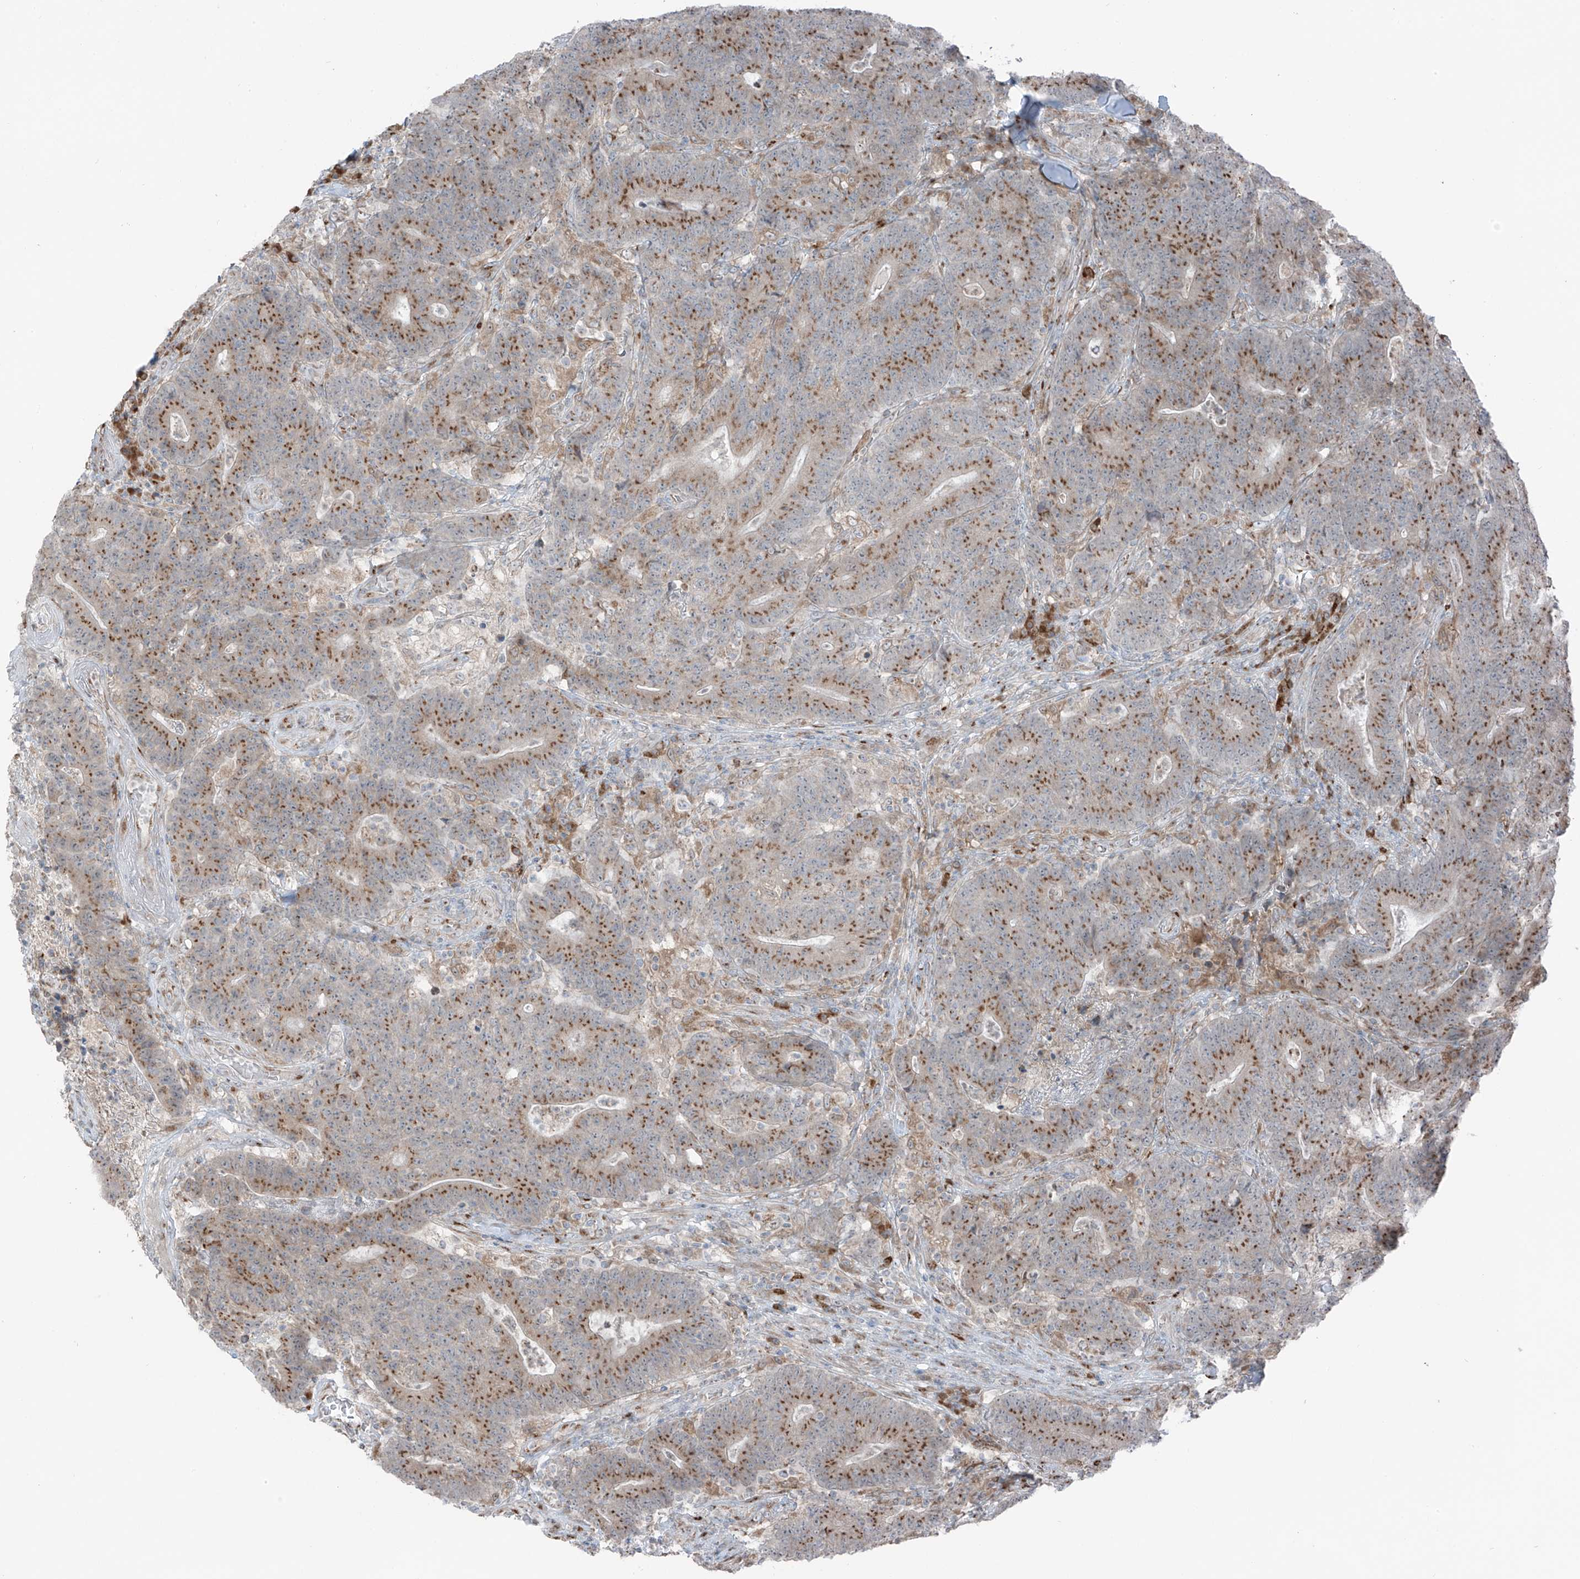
{"staining": {"intensity": "moderate", "quantity": ">75%", "location": "cytoplasmic/membranous"}, "tissue": "colorectal cancer", "cell_type": "Tumor cells", "image_type": "cancer", "snomed": [{"axis": "morphology", "description": "Normal tissue, NOS"}, {"axis": "morphology", "description": "Adenocarcinoma, NOS"}, {"axis": "topography", "description": "Colon"}], "caption": "DAB immunohistochemical staining of human colorectal cancer (adenocarcinoma) demonstrates moderate cytoplasmic/membranous protein staining in approximately >75% of tumor cells.", "gene": "ERLEC1", "patient": {"sex": "female", "age": 75}}